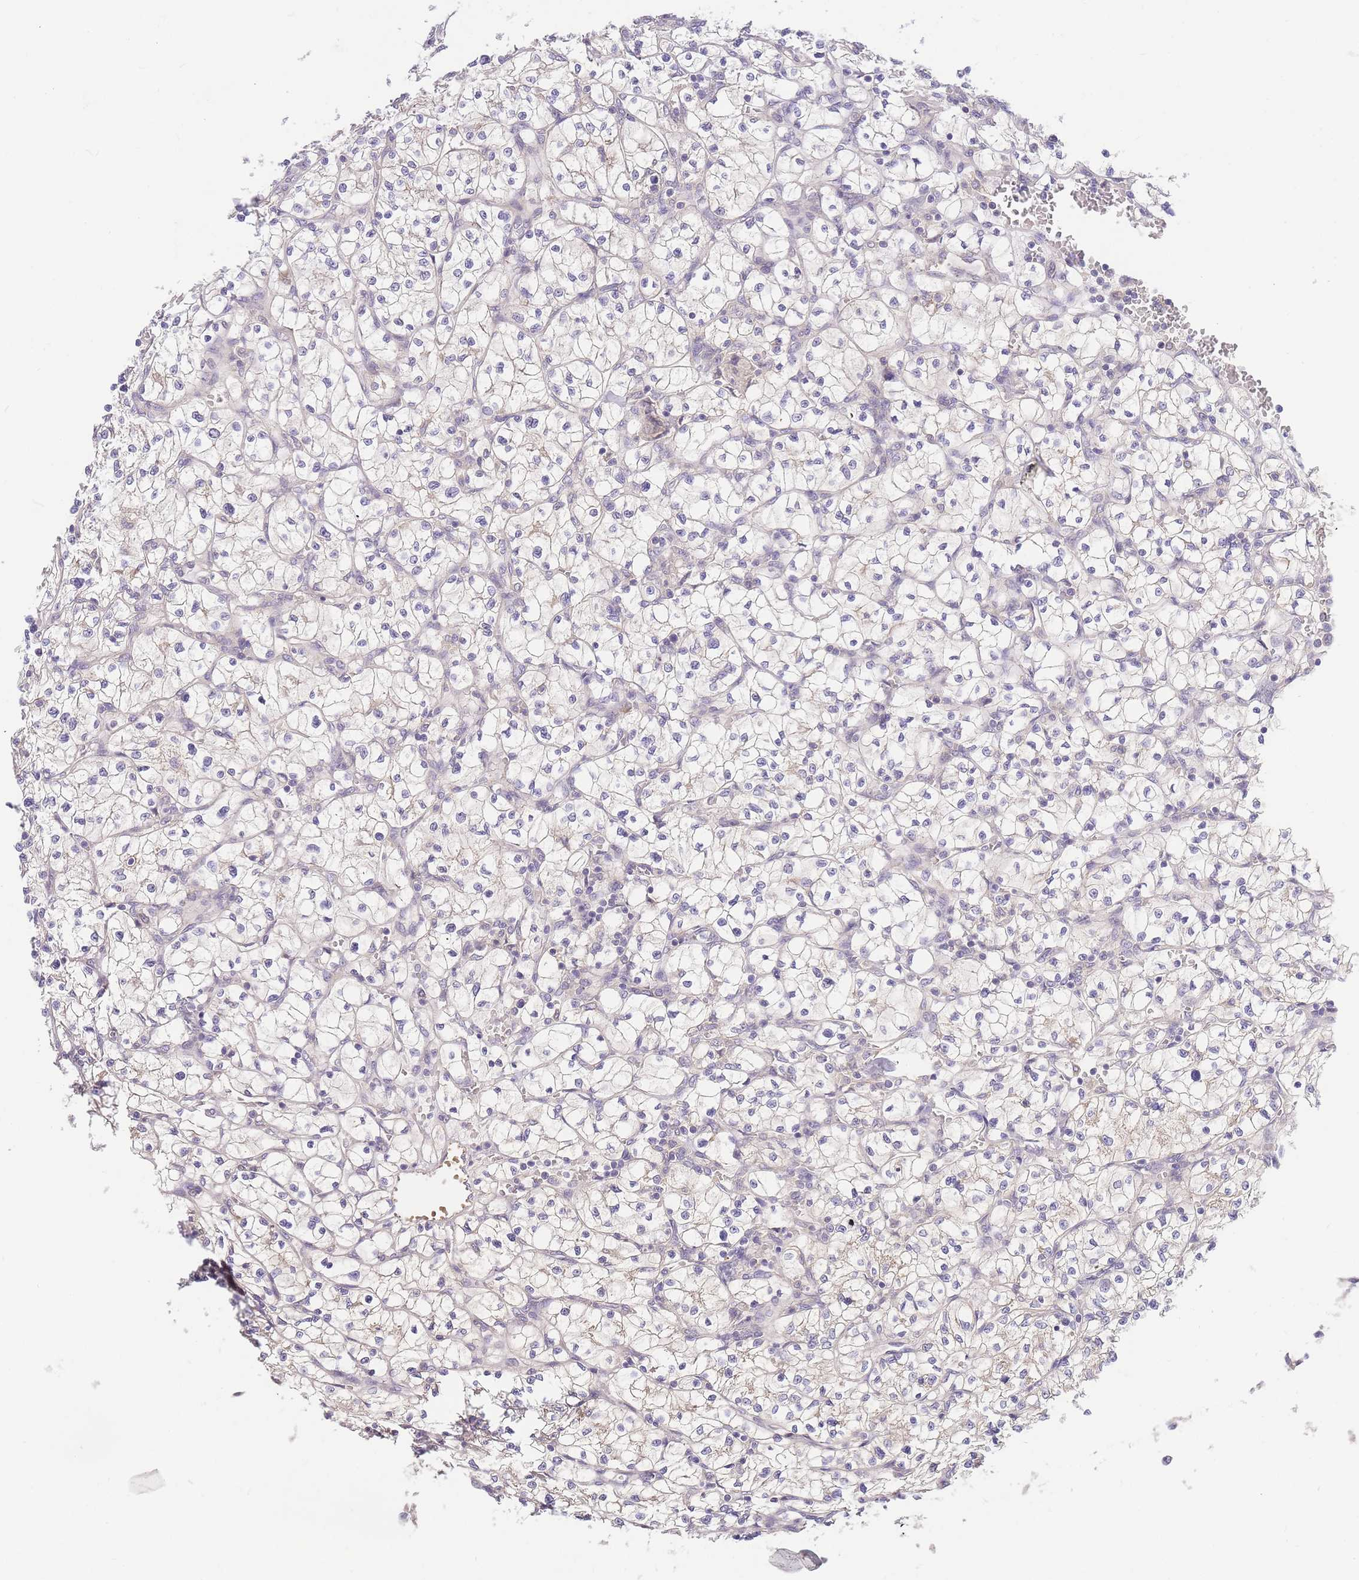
{"staining": {"intensity": "negative", "quantity": "none", "location": "none"}, "tissue": "renal cancer", "cell_type": "Tumor cells", "image_type": "cancer", "snomed": [{"axis": "morphology", "description": "Adenocarcinoma, NOS"}, {"axis": "topography", "description": "Kidney"}], "caption": "The photomicrograph reveals no significant expression in tumor cells of renal adenocarcinoma.", "gene": "ZNF577", "patient": {"sex": "female", "age": 64}}